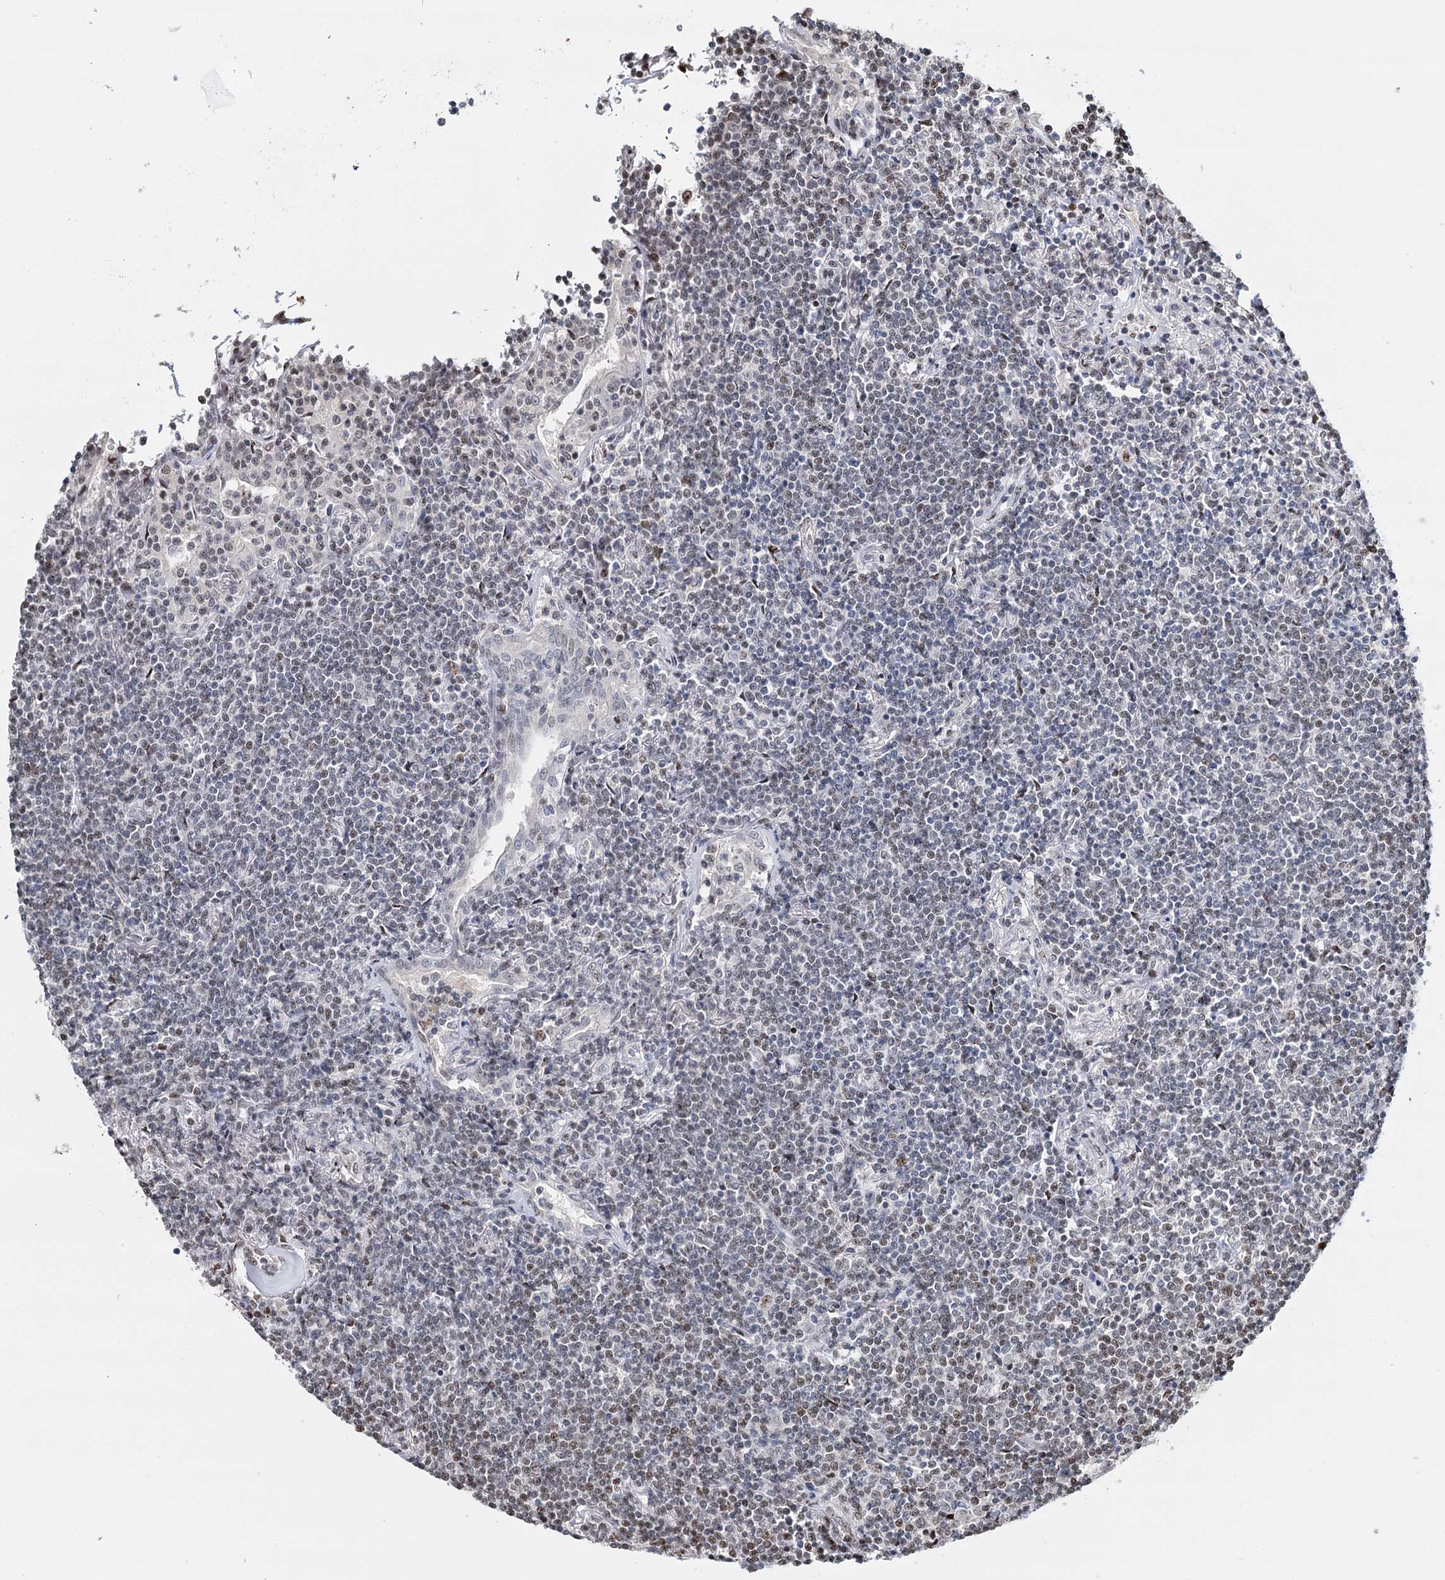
{"staining": {"intensity": "moderate", "quantity": "<25%", "location": "nuclear"}, "tissue": "lymphoma", "cell_type": "Tumor cells", "image_type": "cancer", "snomed": [{"axis": "morphology", "description": "Malignant lymphoma, non-Hodgkin's type, Low grade"}, {"axis": "topography", "description": "Lung"}], "caption": "This is an image of immunohistochemistry (IHC) staining of malignant lymphoma, non-Hodgkin's type (low-grade), which shows moderate positivity in the nuclear of tumor cells.", "gene": "RPS27A", "patient": {"sex": "female", "age": 71}}